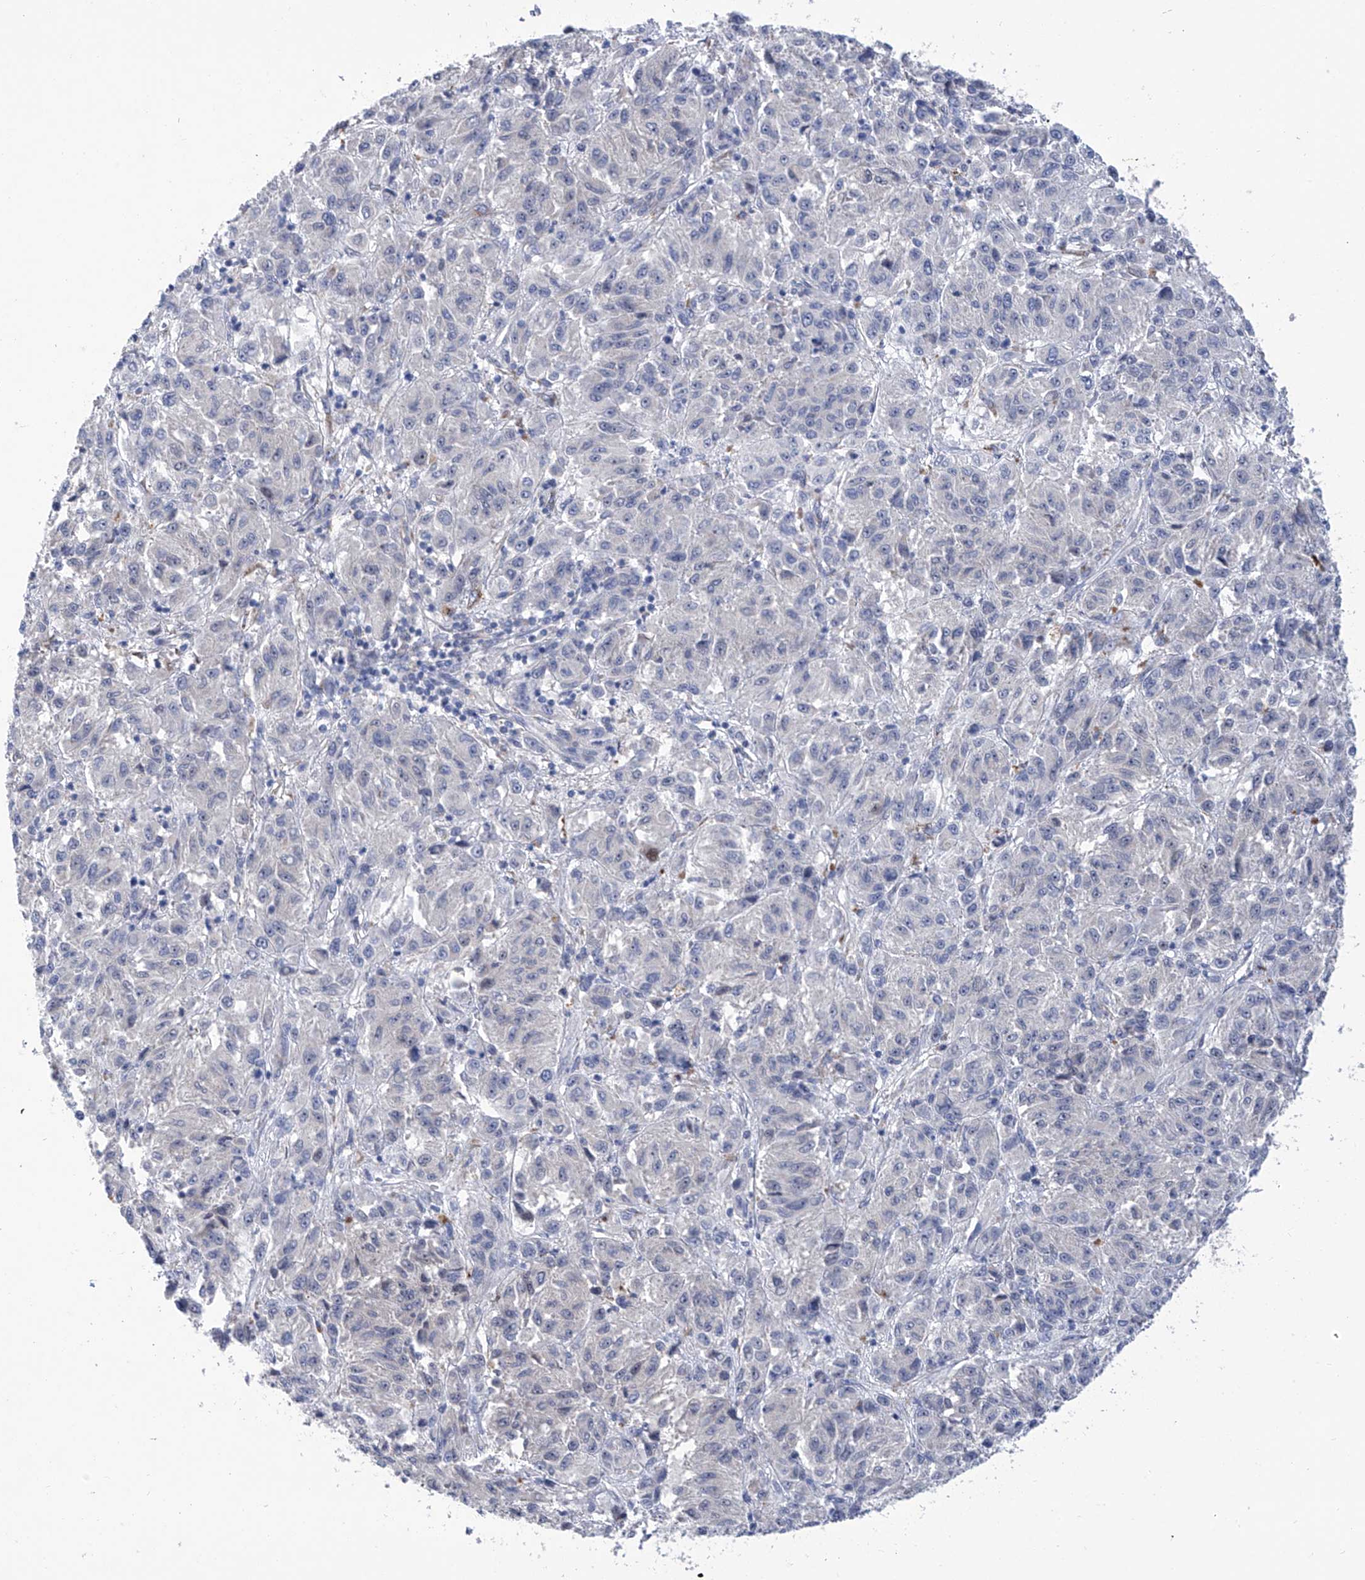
{"staining": {"intensity": "negative", "quantity": "none", "location": "none"}, "tissue": "melanoma", "cell_type": "Tumor cells", "image_type": "cancer", "snomed": [{"axis": "morphology", "description": "Malignant melanoma, Metastatic site"}, {"axis": "topography", "description": "Lung"}], "caption": "Tumor cells are negative for protein expression in human malignant melanoma (metastatic site).", "gene": "PHF20", "patient": {"sex": "male", "age": 64}}